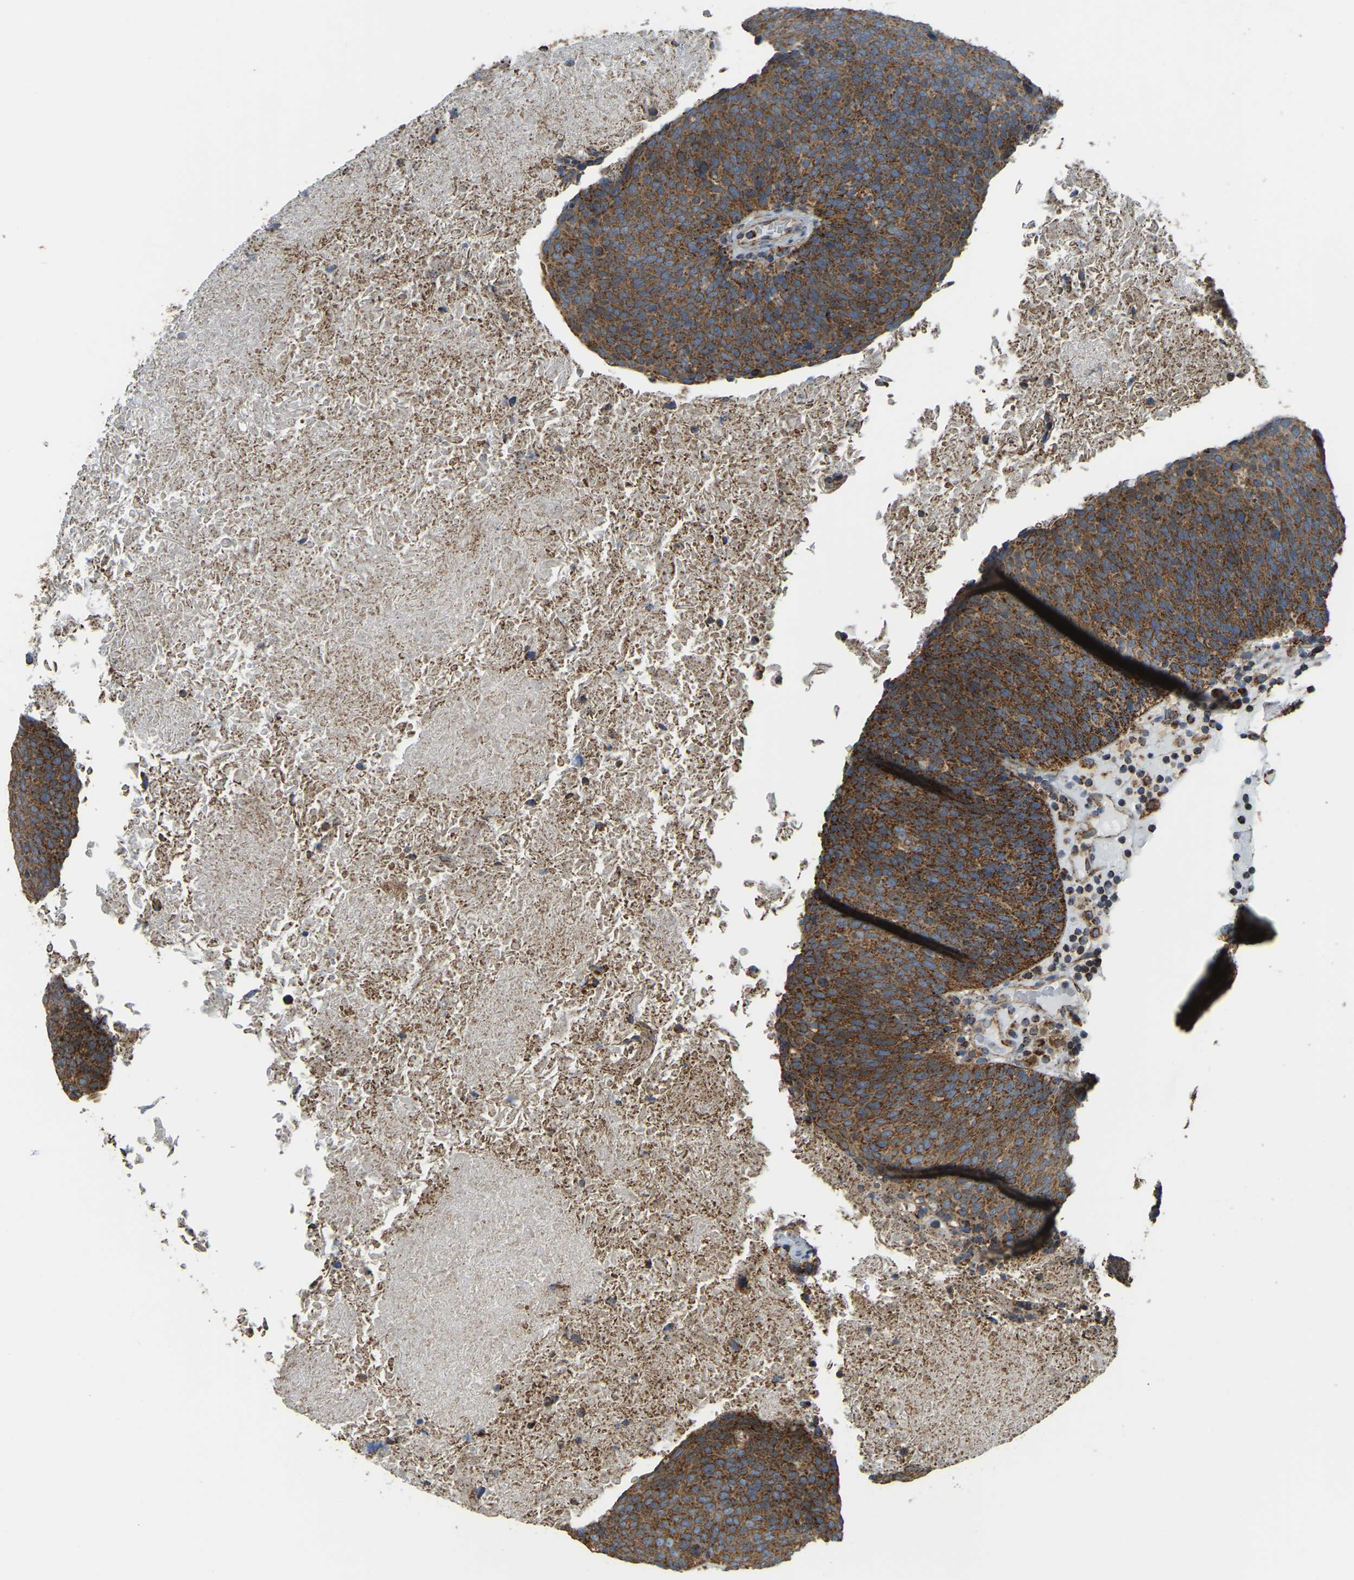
{"staining": {"intensity": "strong", "quantity": ">75%", "location": "cytoplasmic/membranous"}, "tissue": "head and neck cancer", "cell_type": "Tumor cells", "image_type": "cancer", "snomed": [{"axis": "morphology", "description": "Squamous cell carcinoma, NOS"}, {"axis": "morphology", "description": "Squamous cell carcinoma, metastatic, NOS"}, {"axis": "topography", "description": "Lymph node"}, {"axis": "topography", "description": "Head-Neck"}], "caption": "Tumor cells demonstrate strong cytoplasmic/membranous positivity in approximately >75% of cells in head and neck cancer (squamous cell carcinoma). The protein of interest is shown in brown color, while the nuclei are stained blue.", "gene": "PSMD7", "patient": {"sex": "male", "age": 62}}